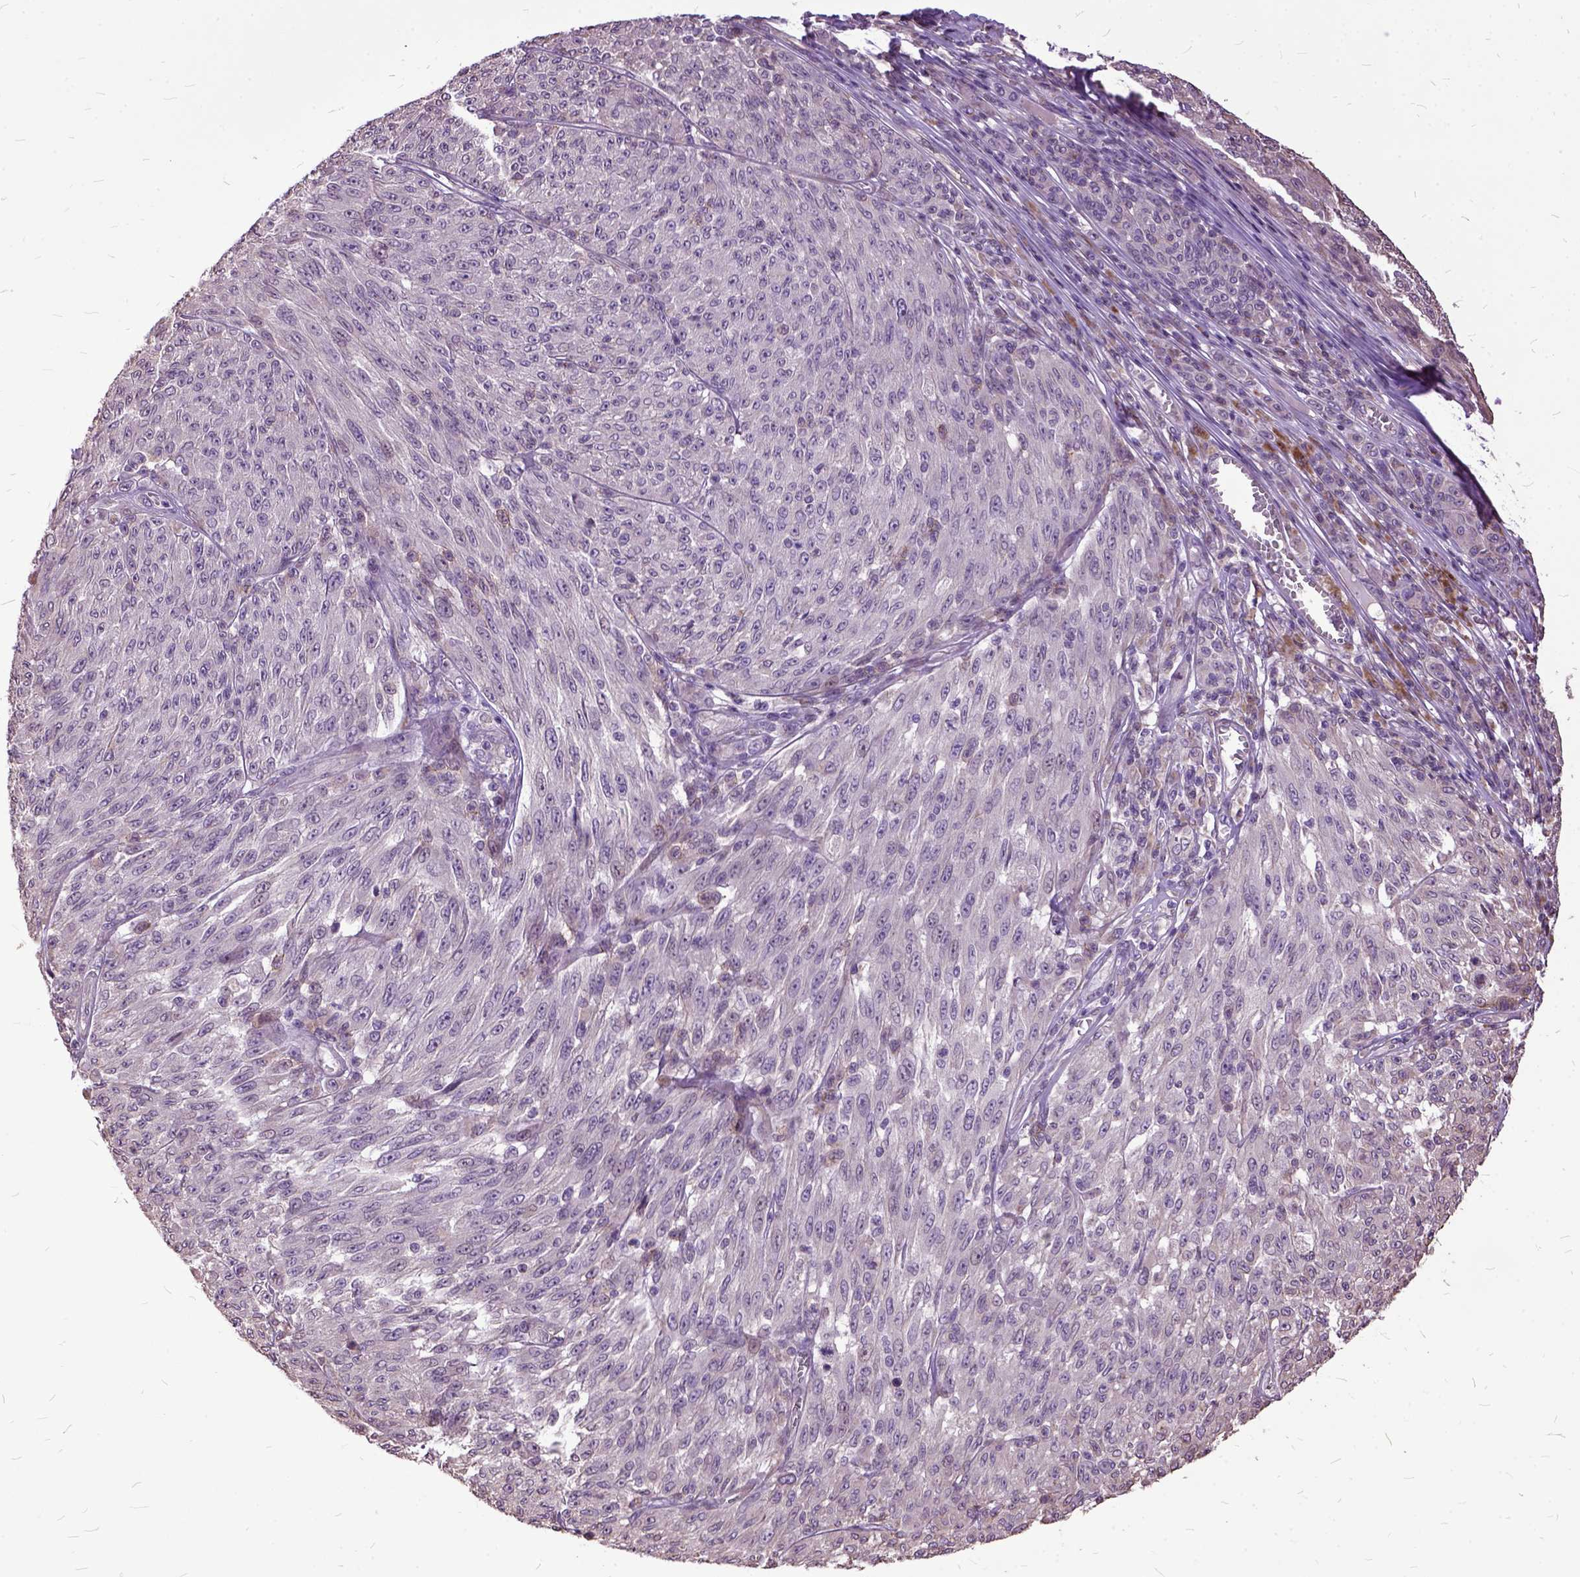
{"staining": {"intensity": "negative", "quantity": "none", "location": "none"}, "tissue": "melanoma", "cell_type": "Tumor cells", "image_type": "cancer", "snomed": [{"axis": "morphology", "description": "Malignant melanoma, NOS"}, {"axis": "topography", "description": "Skin"}], "caption": "This is a image of IHC staining of melanoma, which shows no staining in tumor cells.", "gene": "AREG", "patient": {"sex": "male", "age": 85}}